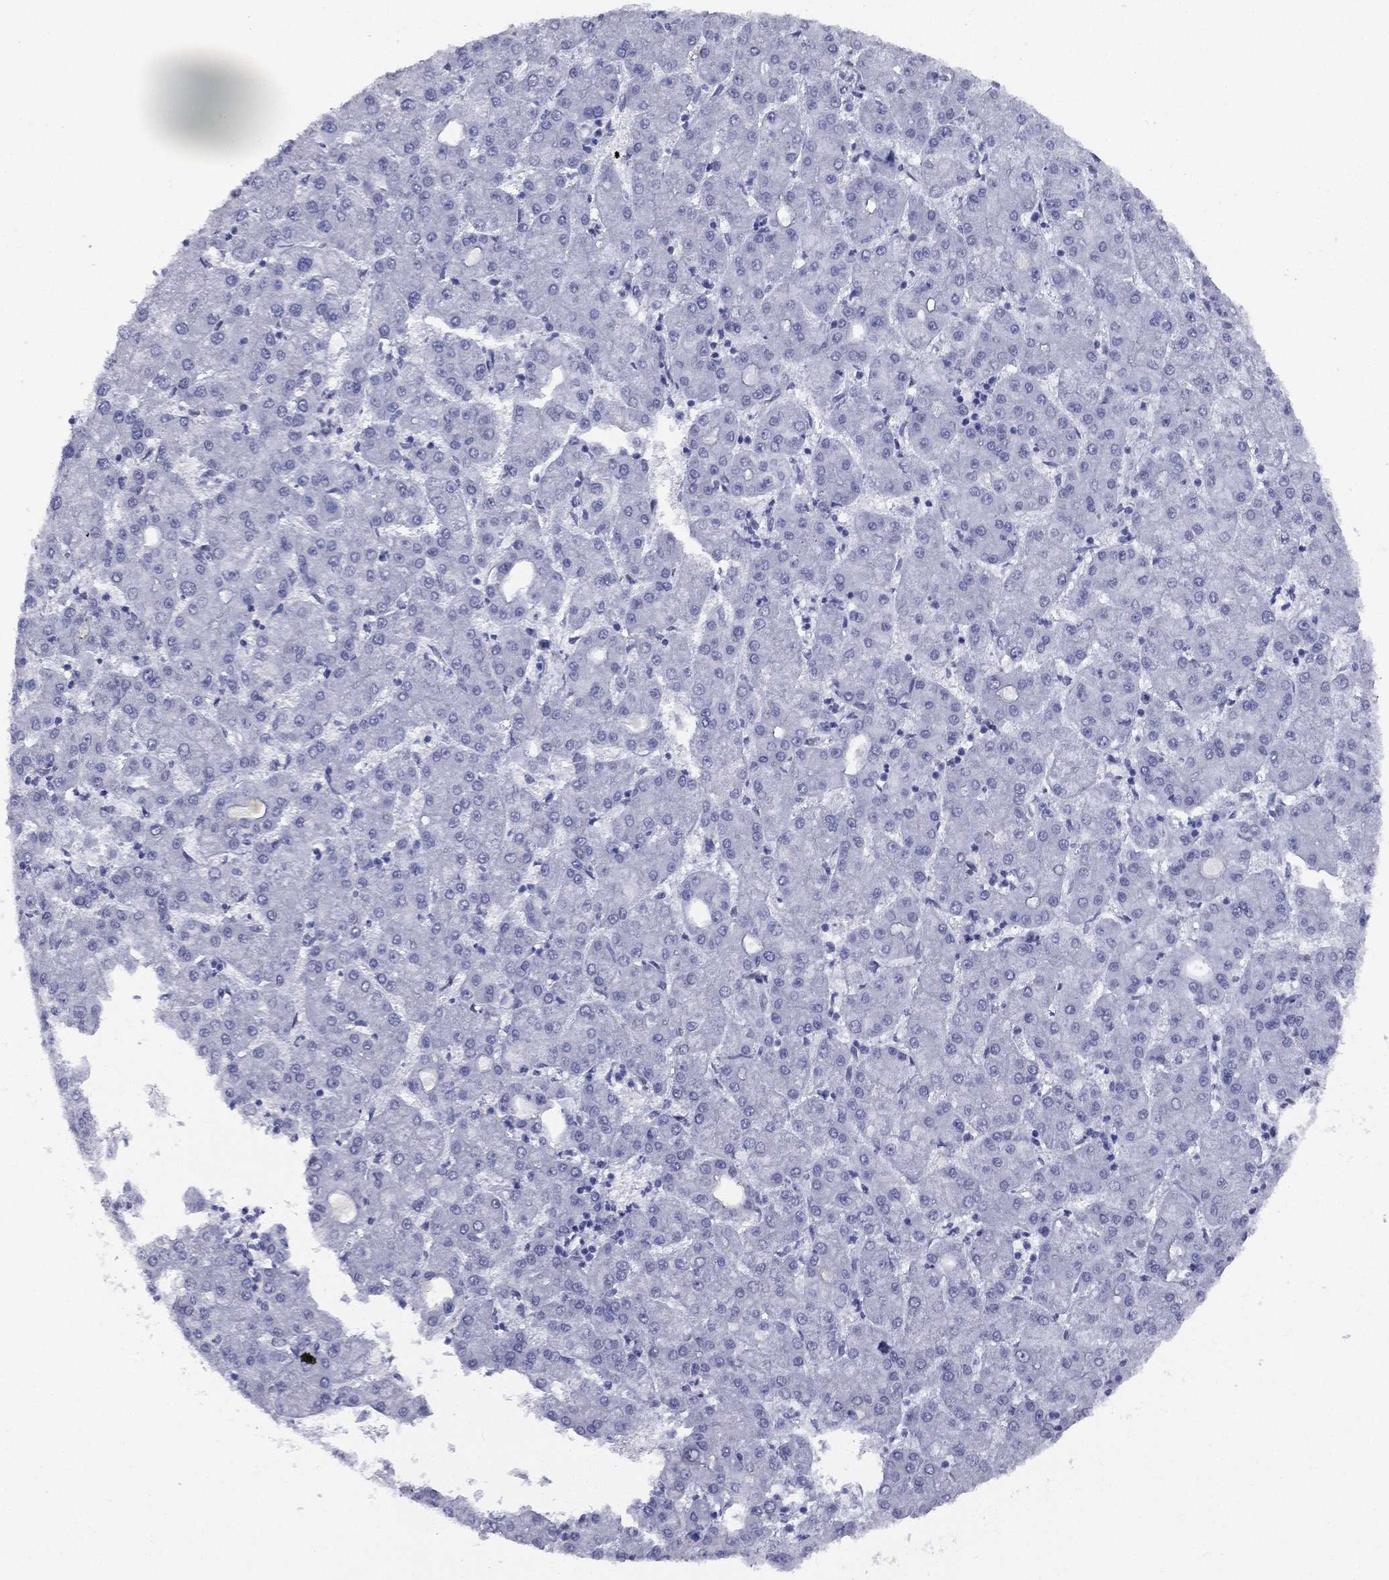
{"staining": {"intensity": "negative", "quantity": "none", "location": "none"}, "tissue": "liver cancer", "cell_type": "Tumor cells", "image_type": "cancer", "snomed": [{"axis": "morphology", "description": "Carcinoma, Hepatocellular, NOS"}, {"axis": "topography", "description": "Liver"}], "caption": "This histopathology image is of liver cancer (hepatocellular carcinoma) stained with IHC to label a protein in brown with the nuclei are counter-stained blue. There is no positivity in tumor cells.", "gene": "MAS1", "patient": {"sex": "male", "age": 73}}